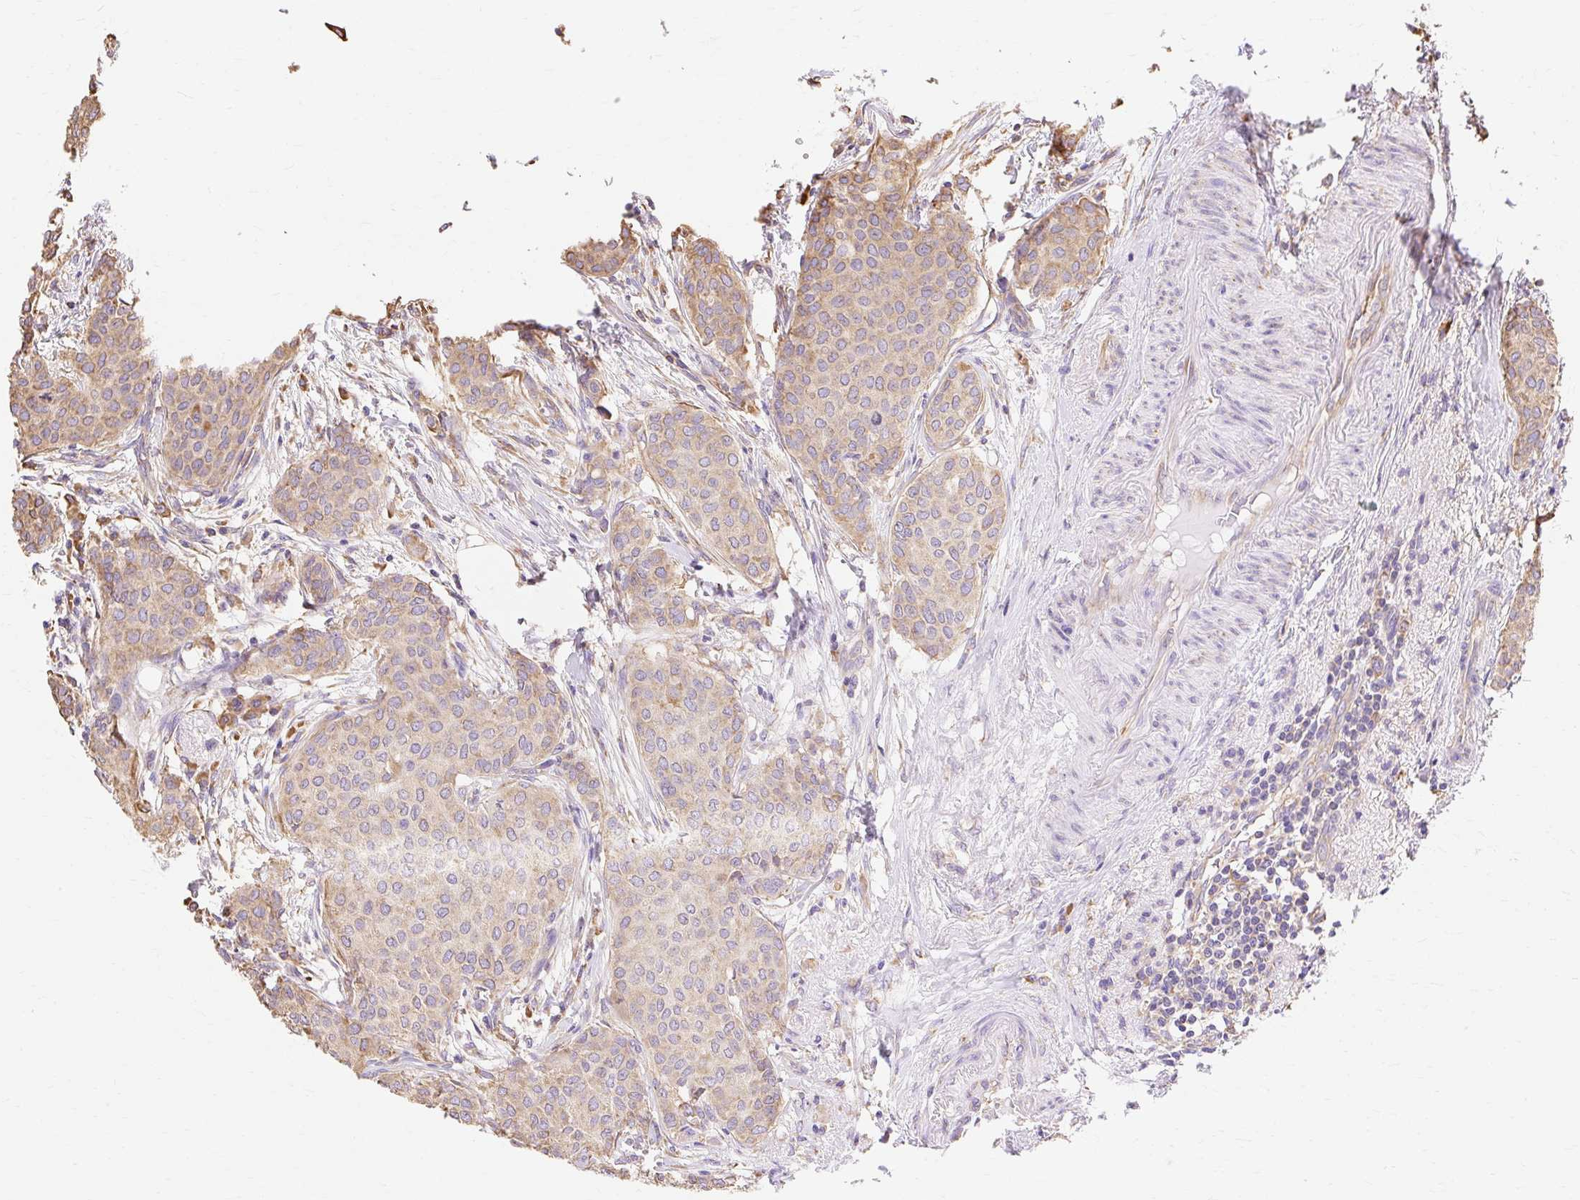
{"staining": {"intensity": "moderate", "quantity": ">75%", "location": "cytoplasmic/membranous"}, "tissue": "breast cancer", "cell_type": "Tumor cells", "image_type": "cancer", "snomed": [{"axis": "morphology", "description": "Duct carcinoma"}, {"axis": "topography", "description": "Breast"}], "caption": "Approximately >75% of tumor cells in breast cancer (intraductal carcinoma) display moderate cytoplasmic/membranous protein positivity as visualized by brown immunohistochemical staining.", "gene": "RPS17", "patient": {"sex": "female", "age": 47}}